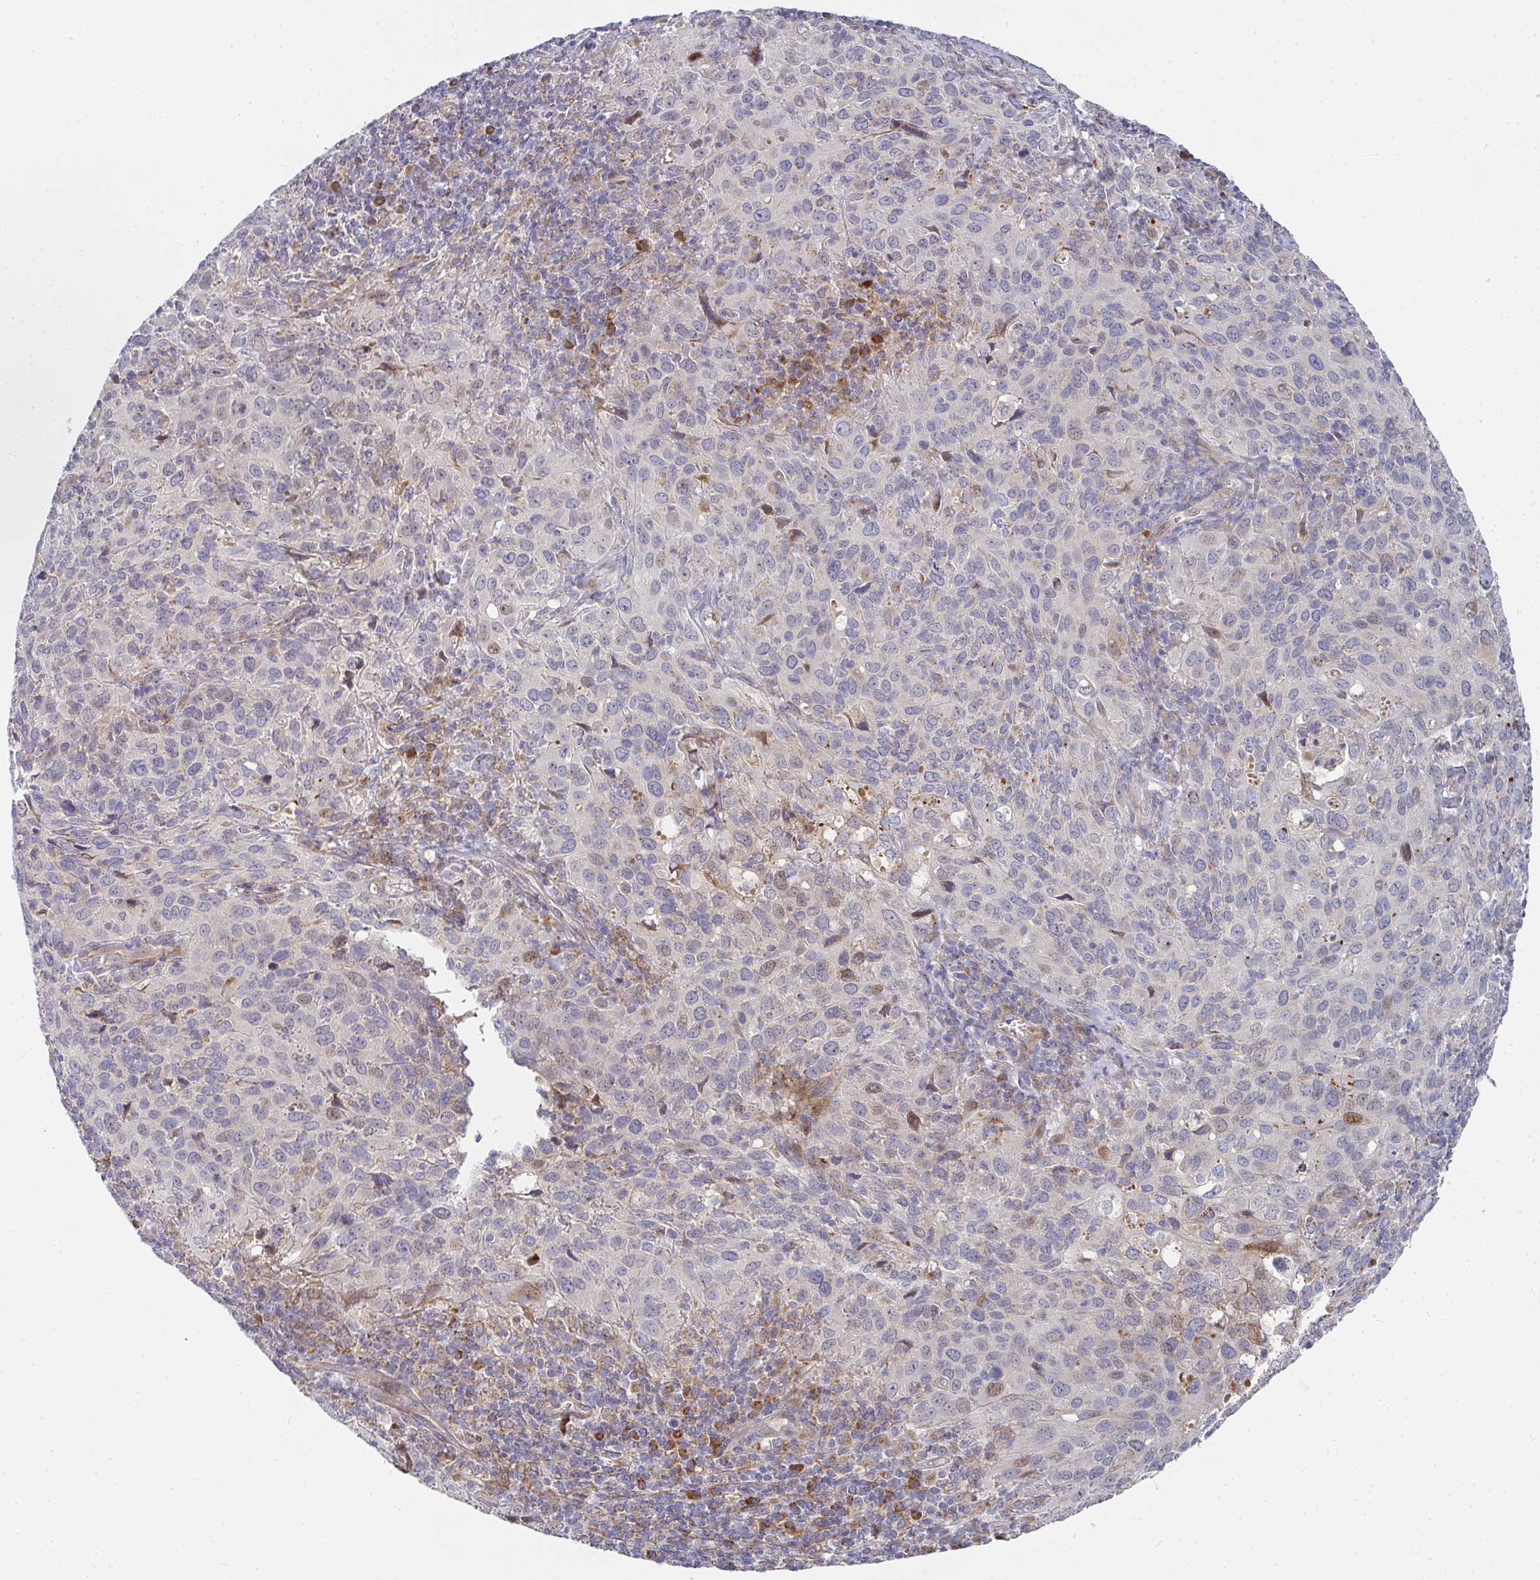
{"staining": {"intensity": "weak", "quantity": "<25%", "location": "cytoplasmic/membranous"}, "tissue": "cervical cancer", "cell_type": "Tumor cells", "image_type": "cancer", "snomed": [{"axis": "morphology", "description": "Squamous cell carcinoma, NOS"}, {"axis": "topography", "description": "Cervix"}], "caption": "An immunohistochemistry micrograph of cervical cancer is shown. There is no staining in tumor cells of cervical cancer.", "gene": "RHEBL1", "patient": {"sex": "female", "age": 51}}